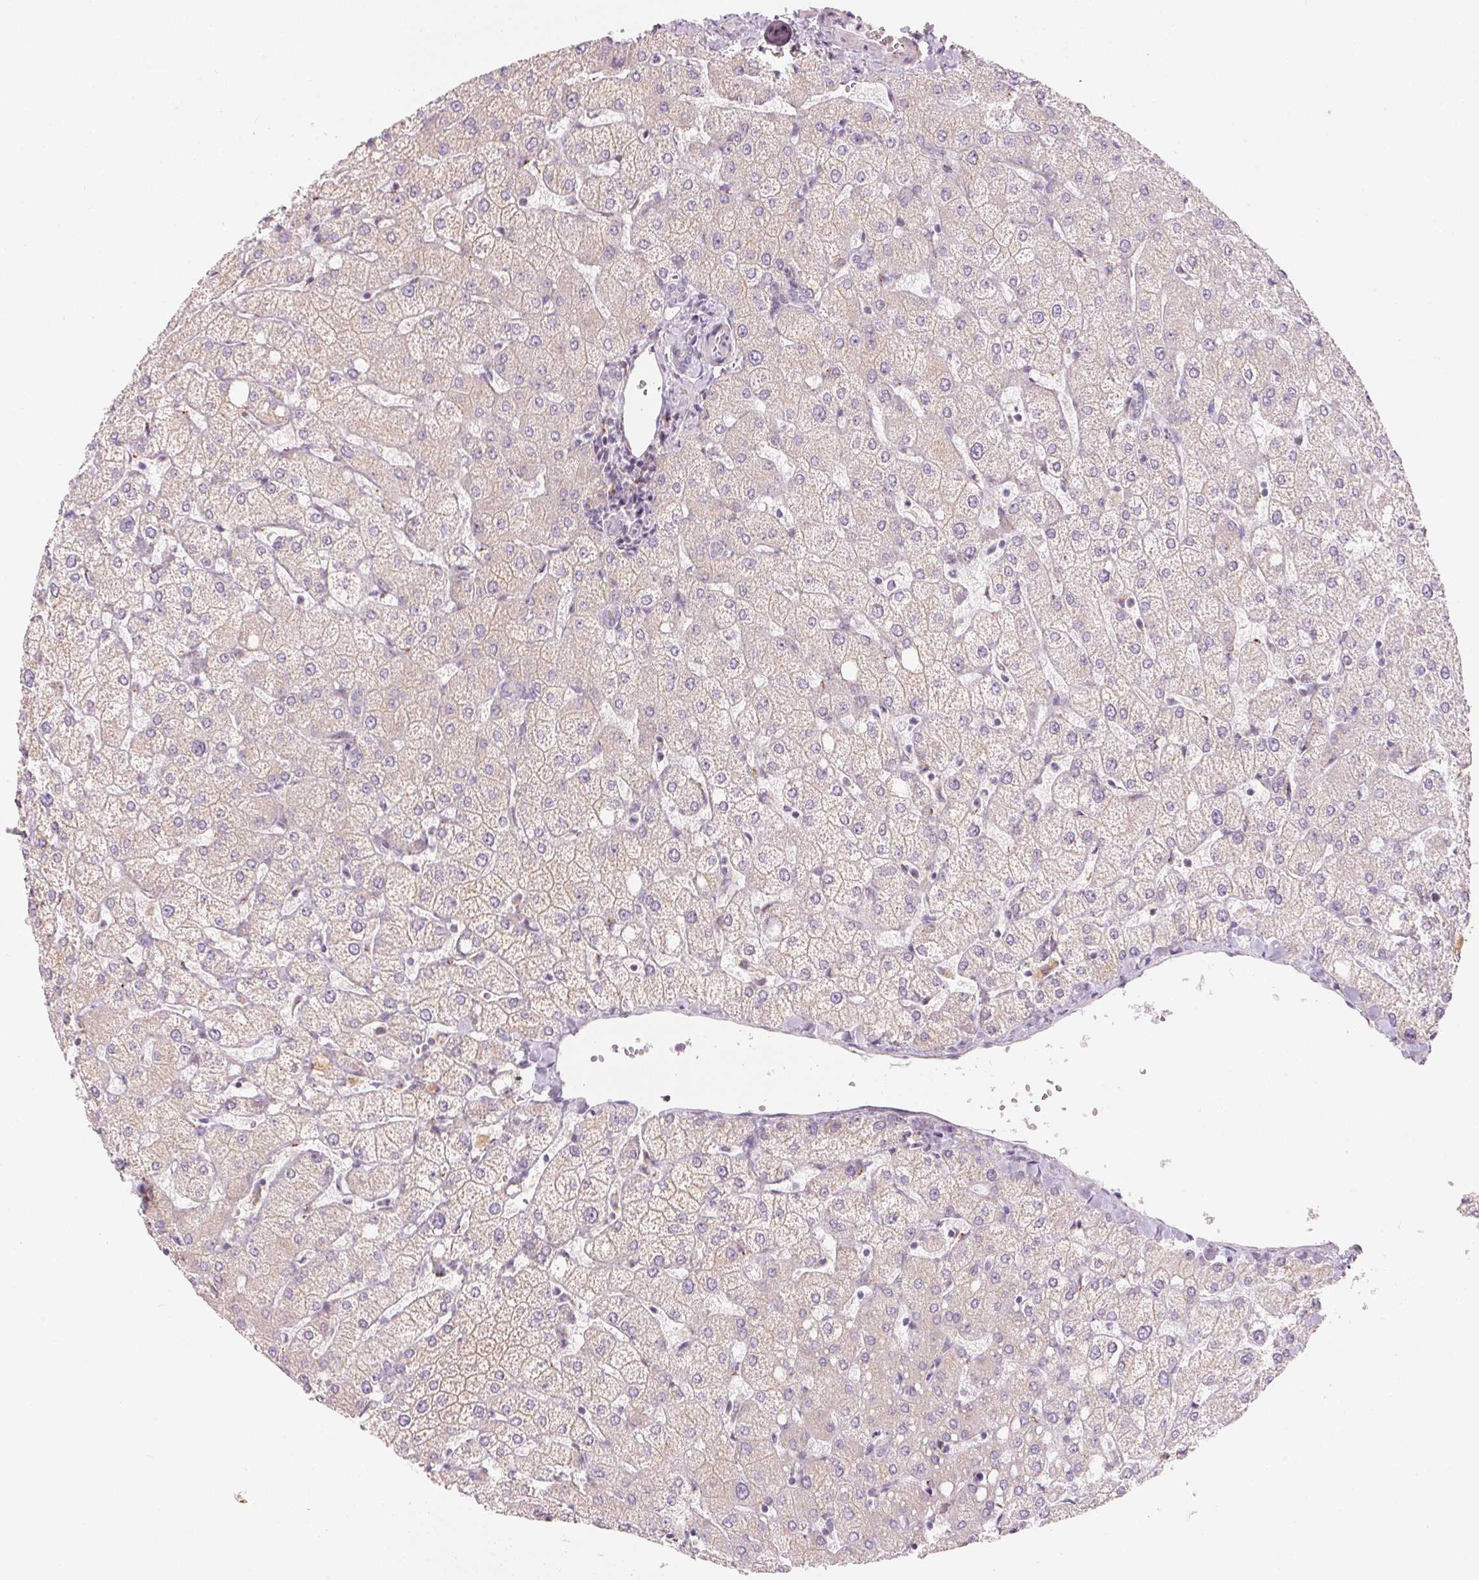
{"staining": {"intensity": "negative", "quantity": "none", "location": "none"}, "tissue": "liver", "cell_type": "Cholangiocytes", "image_type": "normal", "snomed": [{"axis": "morphology", "description": "Normal tissue, NOS"}, {"axis": "topography", "description": "Liver"}], "caption": "Liver stained for a protein using immunohistochemistry shows no staining cholangiocytes.", "gene": "DRAM2", "patient": {"sex": "female", "age": 54}}